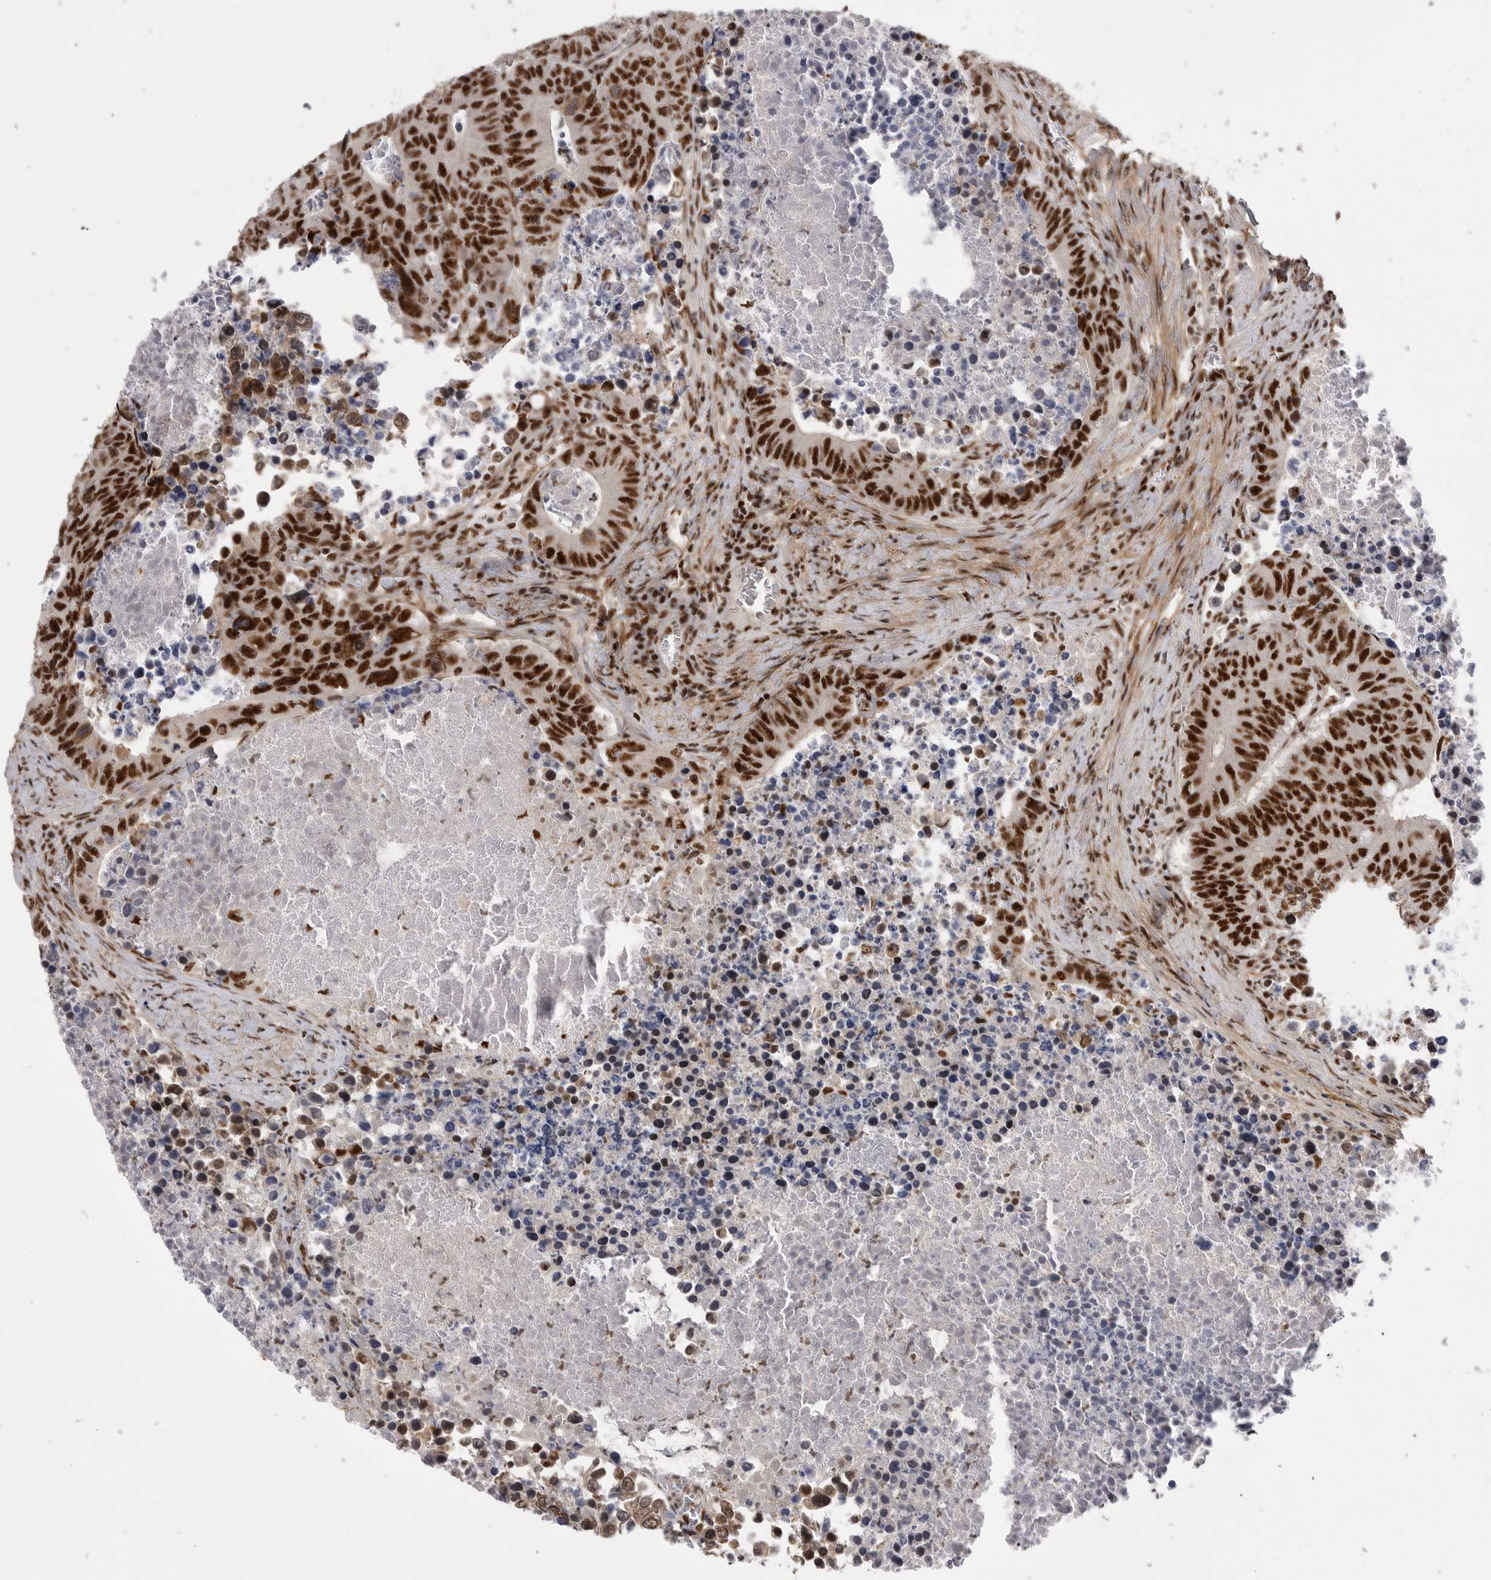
{"staining": {"intensity": "strong", "quantity": ">75%", "location": "nuclear"}, "tissue": "colorectal cancer", "cell_type": "Tumor cells", "image_type": "cancer", "snomed": [{"axis": "morphology", "description": "Adenocarcinoma, NOS"}, {"axis": "topography", "description": "Colon"}], "caption": "Colorectal cancer (adenocarcinoma) stained with a brown dye reveals strong nuclear positive staining in approximately >75% of tumor cells.", "gene": "PPP1R8", "patient": {"sex": "male", "age": 87}}